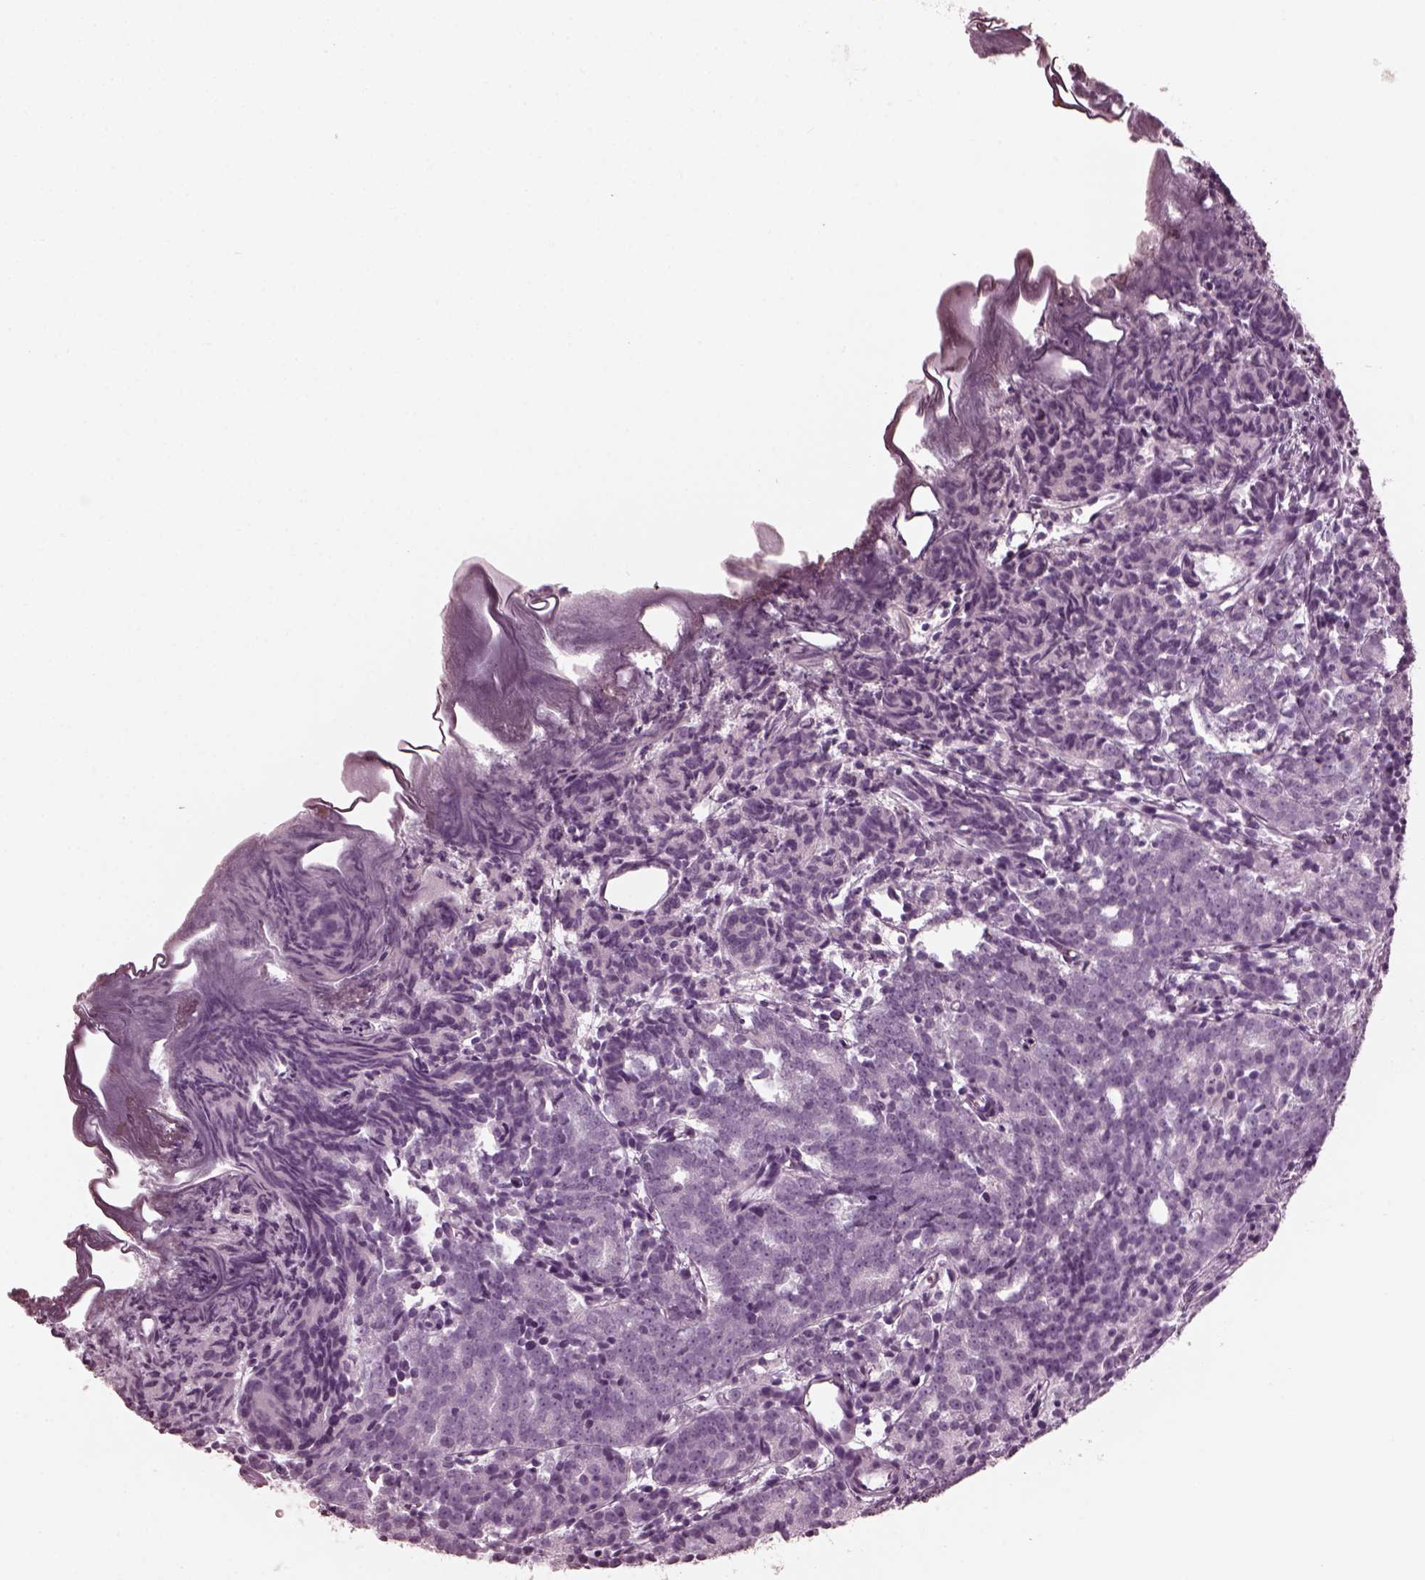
{"staining": {"intensity": "negative", "quantity": "none", "location": "none"}, "tissue": "prostate cancer", "cell_type": "Tumor cells", "image_type": "cancer", "snomed": [{"axis": "morphology", "description": "Adenocarcinoma, High grade"}, {"axis": "topography", "description": "Prostate"}], "caption": "Protein analysis of prostate cancer (adenocarcinoma (high-grade)) demonstrates no significant expression in tumor cells.", "gene": "GRM6", "patient": {"sex": "male", "age": 53}}